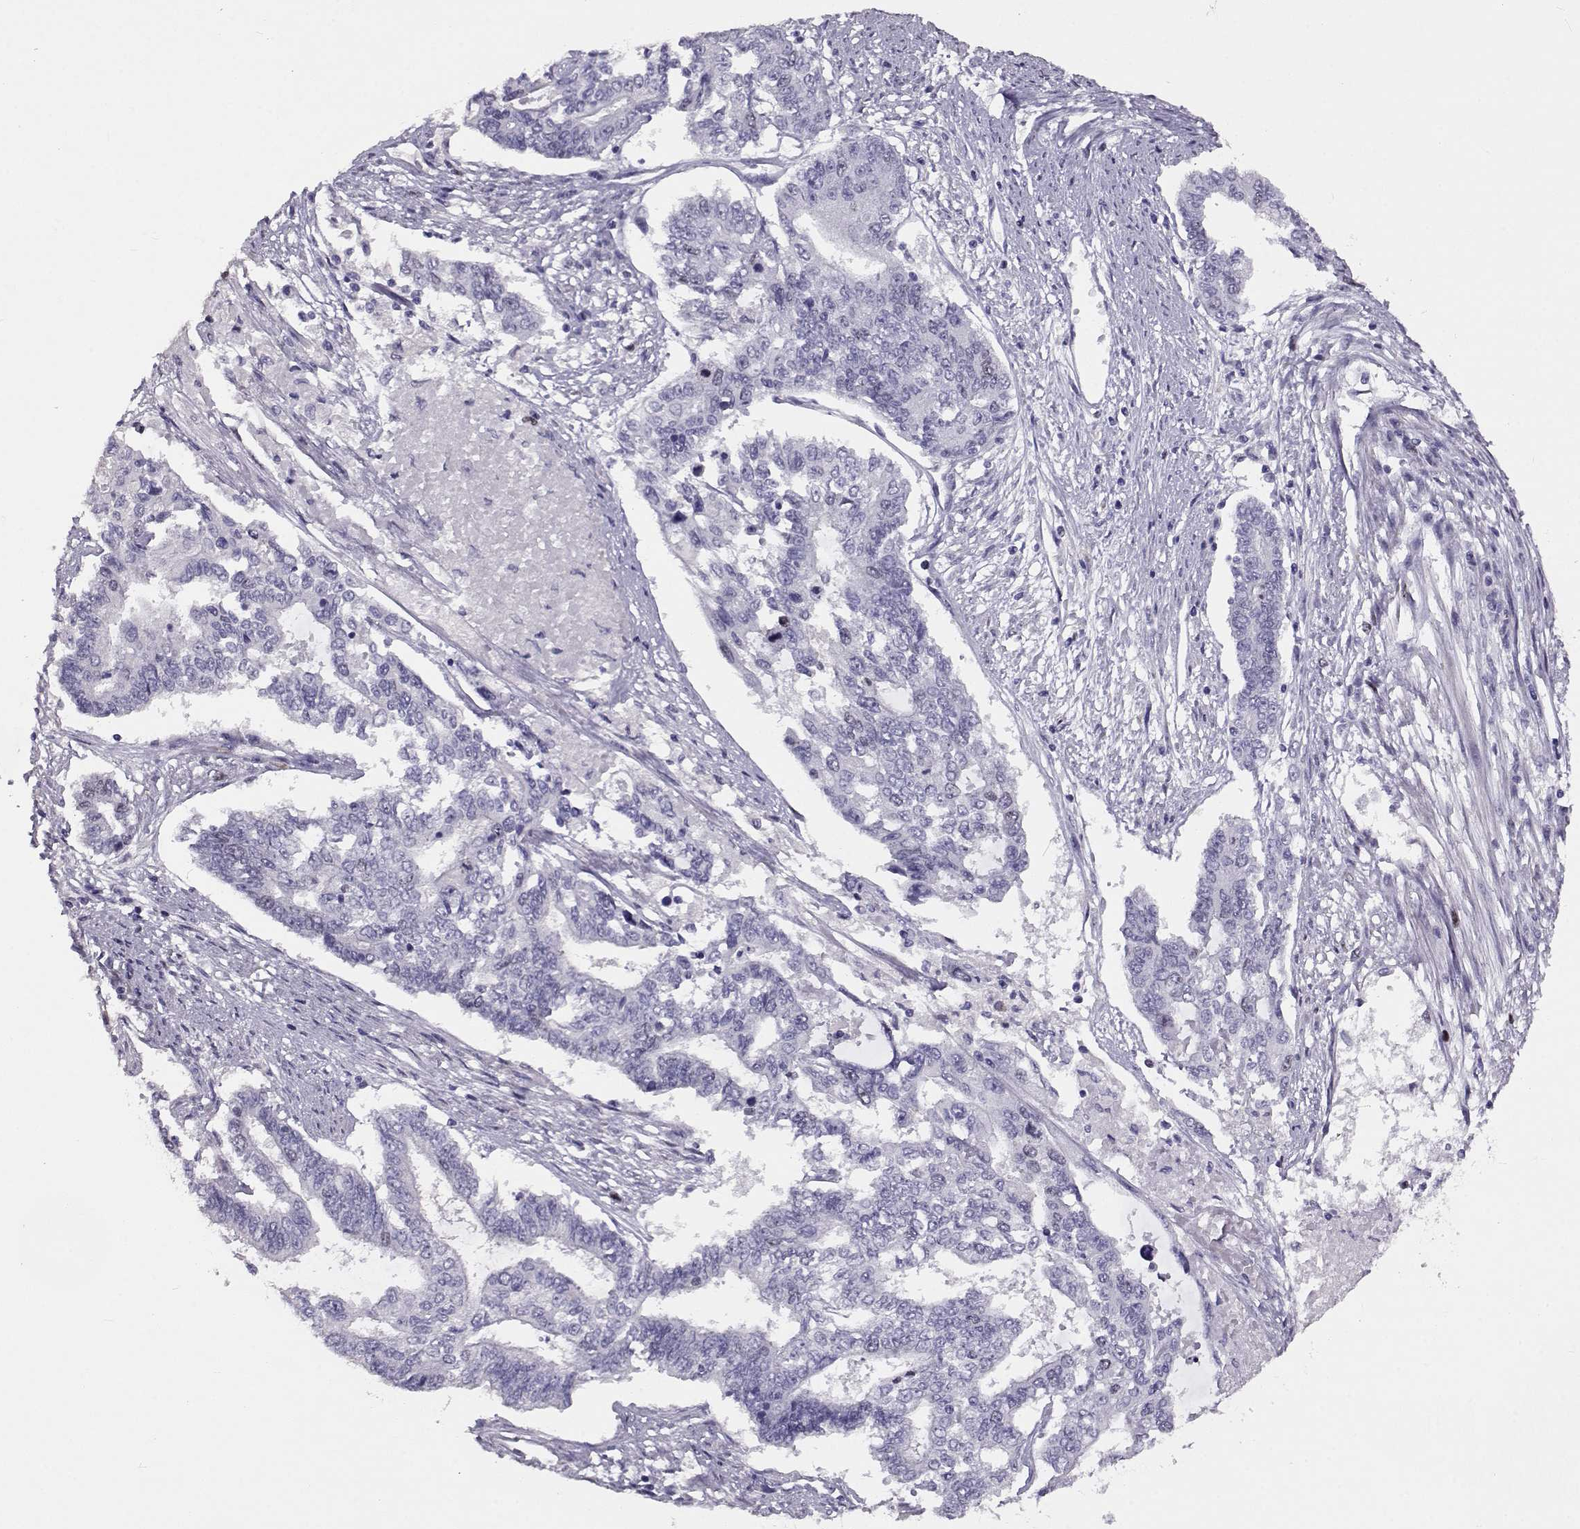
{"staining": {"intensity": "negative", "quantity": "none", "location": "none"}, "tissue": "endometrial cancer", "cell_type": "Tumor cells", "image_type": "cancer", "snomed": [{"axis": "morphology", "description": "Adenocarcinoma, NOS"}, {"axis": "topography", "description": "Uterus"}], "caption": "The immunohistochemistry histopathology image has no significant expression in tumor cells of endometrial cancer (adenocarcinoma) tissue.", "gene": "NPW", "patient": {"sex": "female", "age": 59}}